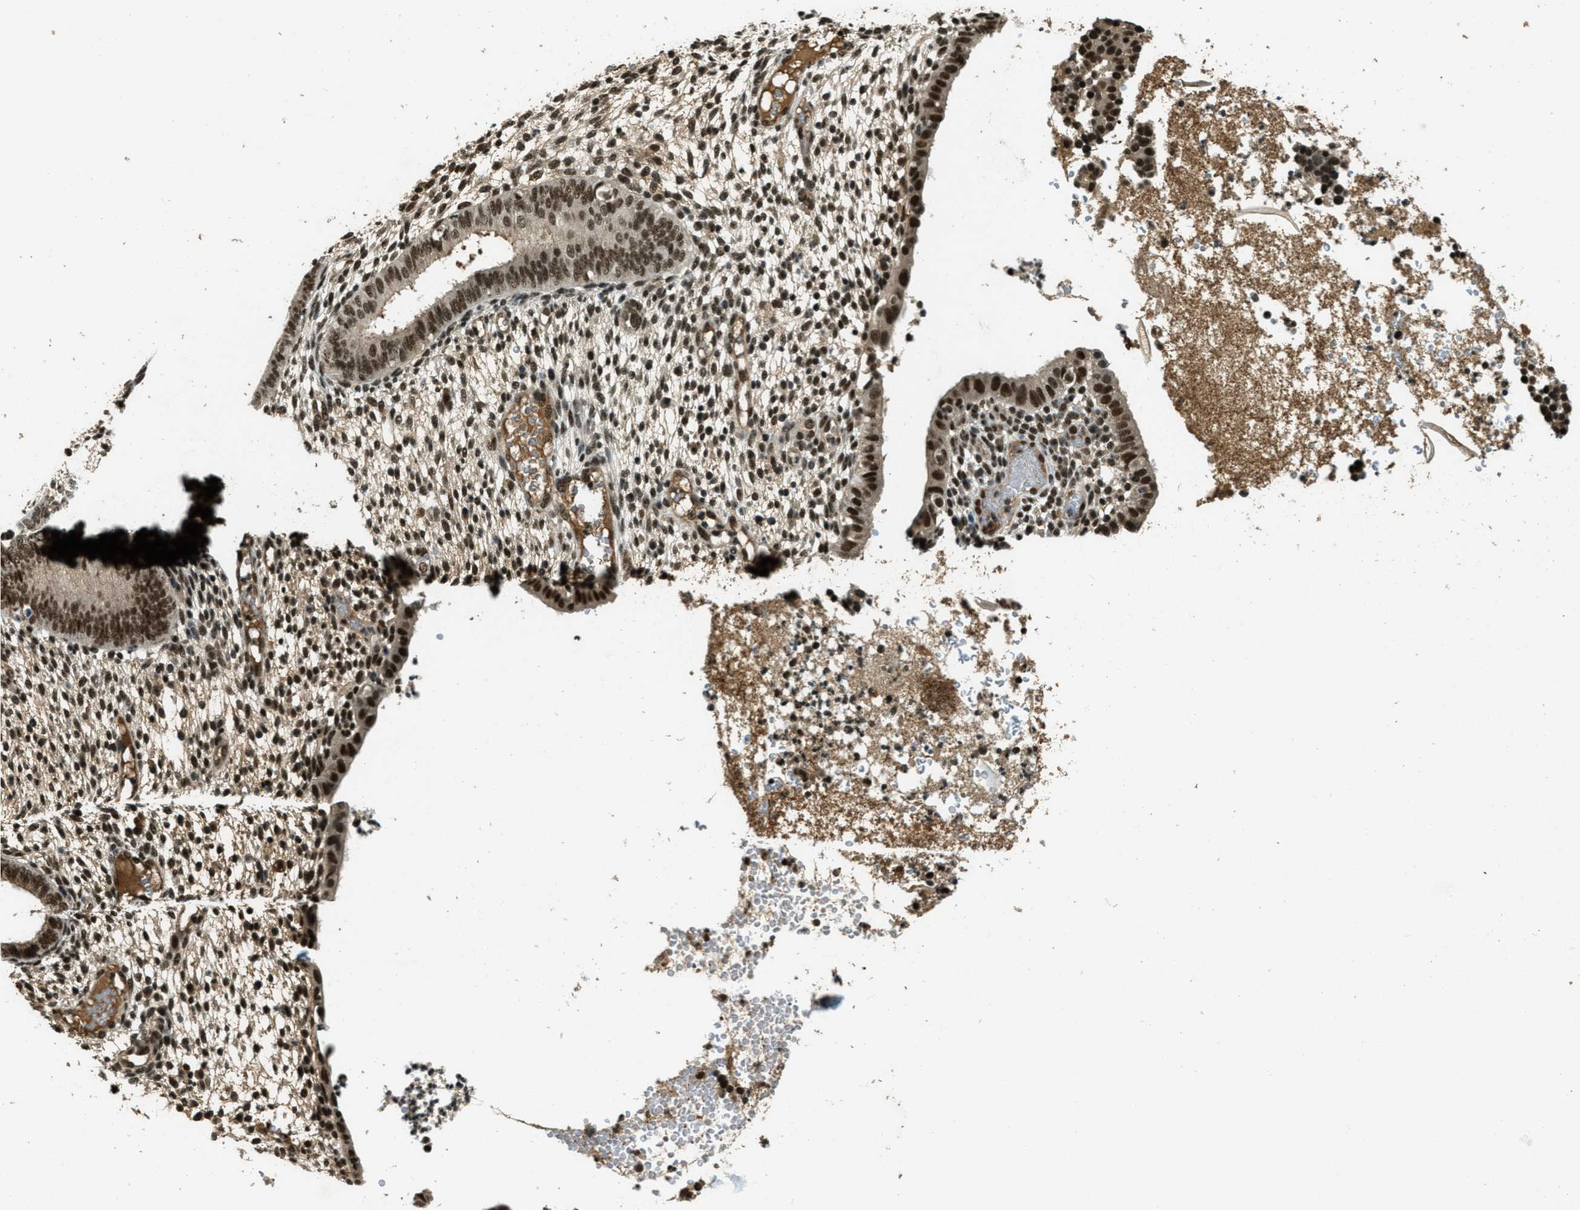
{"staining": {"intensity": "strong", "quantity": ">75%", "location": "nuclear"}, "tissue": "endometrium", "cell_type": "Cells in endometrial stroma", "image_type": "normal", "snomed": [{"axis": "morphology", "description": "Normal tissue, NOS"}, {"axis": "topography", "description": "Endometrium"}], "caption": "Immunohistochemistry image of benign human endometrium stained for a protein (brown), which displays high levels of strong nuclear staining in approximately >75% of cells in endometrial stroma.", "gene": "ZNF148", "patient": {"sex": "female", "age": 35}}